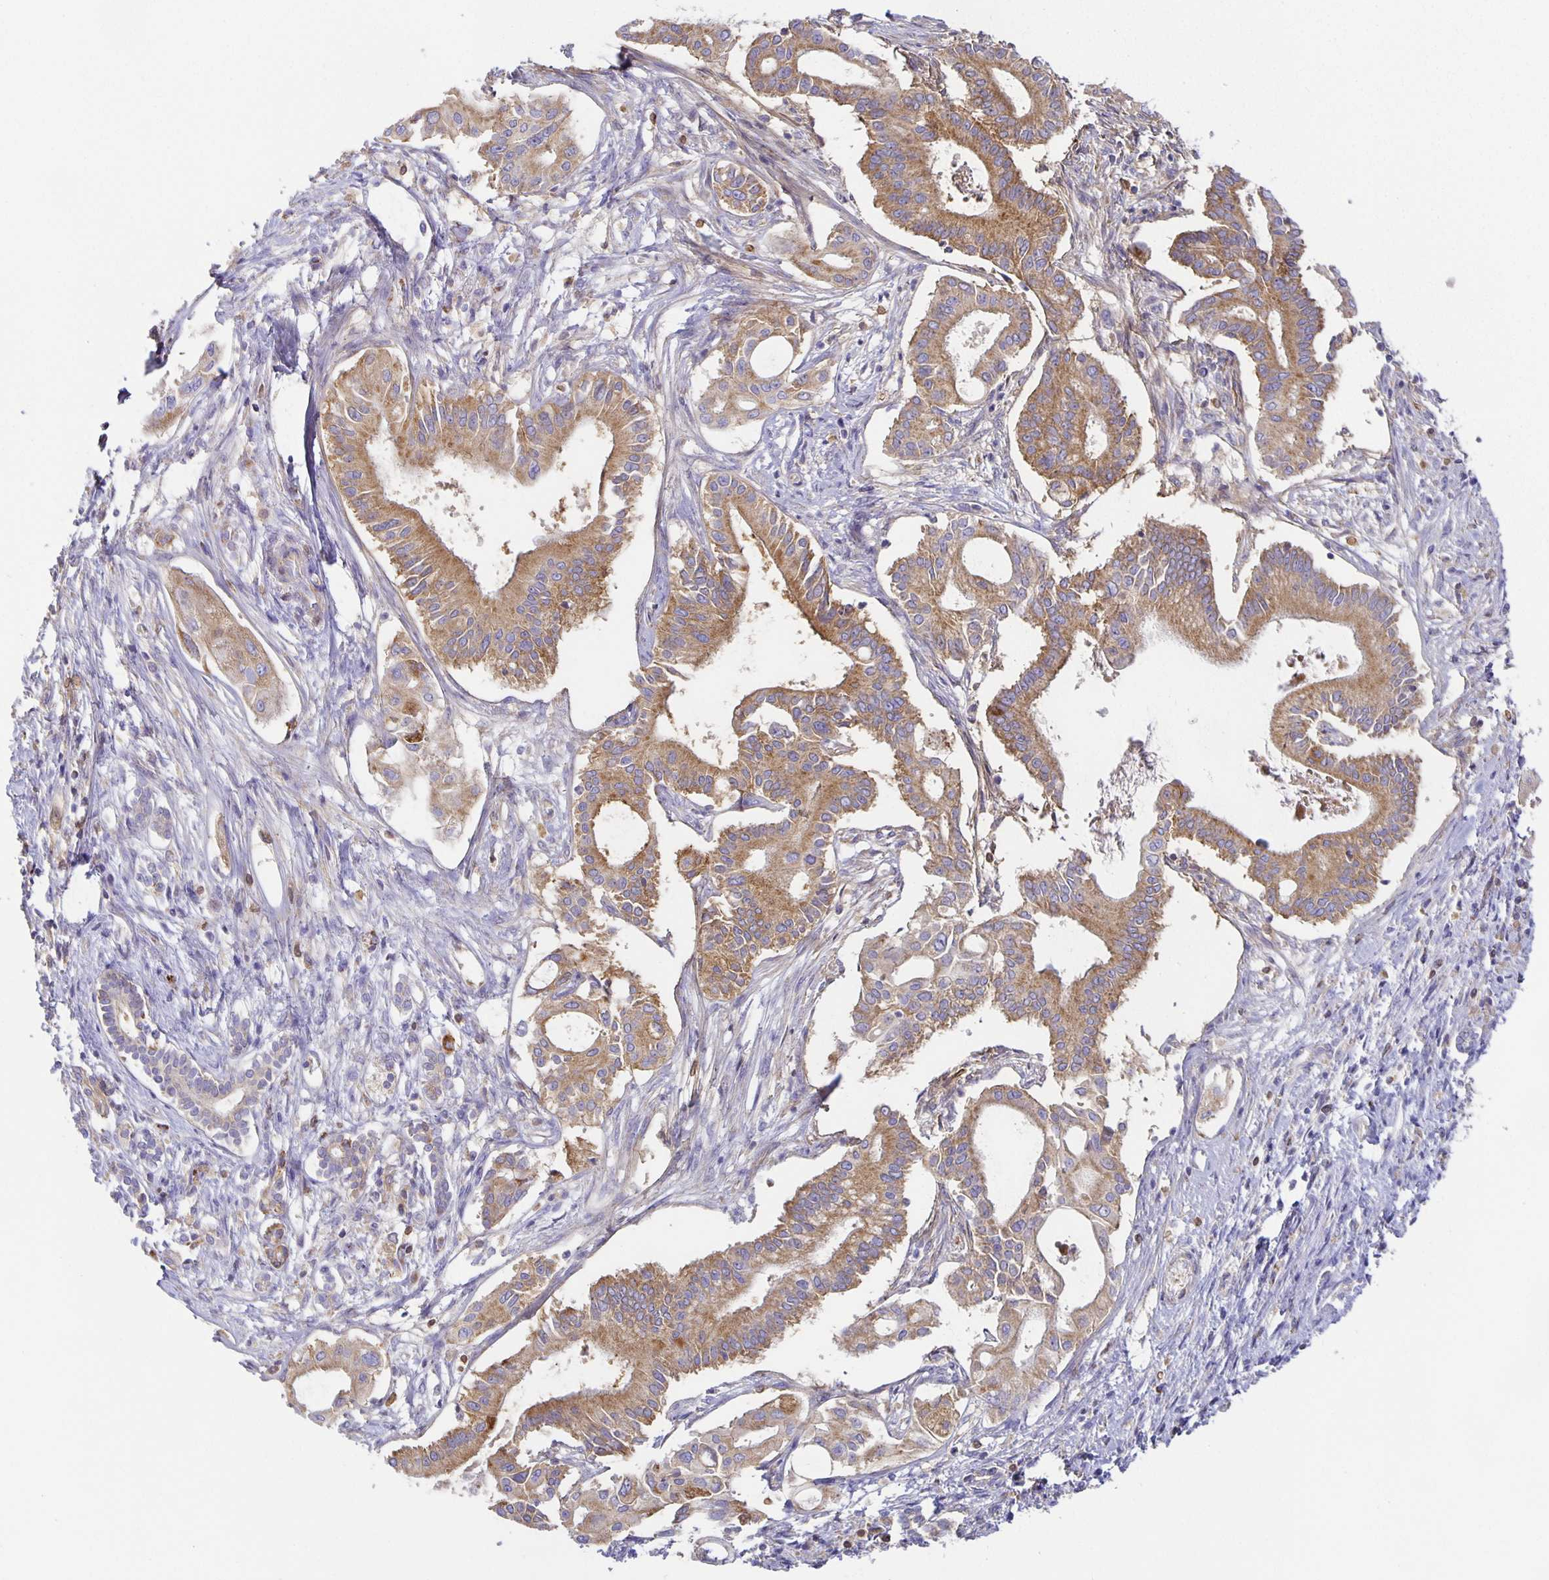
{"staining": {"intensity": "moderate", "quantity": ">75%", "location": "cytoplasmic/membranous"}, "tissue": "pancreatic cancer", "cell_type": "Tumor cells", "image_type": "cancer", "snomed": [{"axis": "morphology", "description": "Adenocarcinoma, NOS"}, {"axis": "topography", "description": "Pancreas"}], "caption": "Immunohistochemical staining of human pancreatic cancer displays moderate cytoplasmic/membranous protein staining in about >75% of tumor cells.", "gene": "FLRT3", "patient": {"sex": "female", "age": 68}}